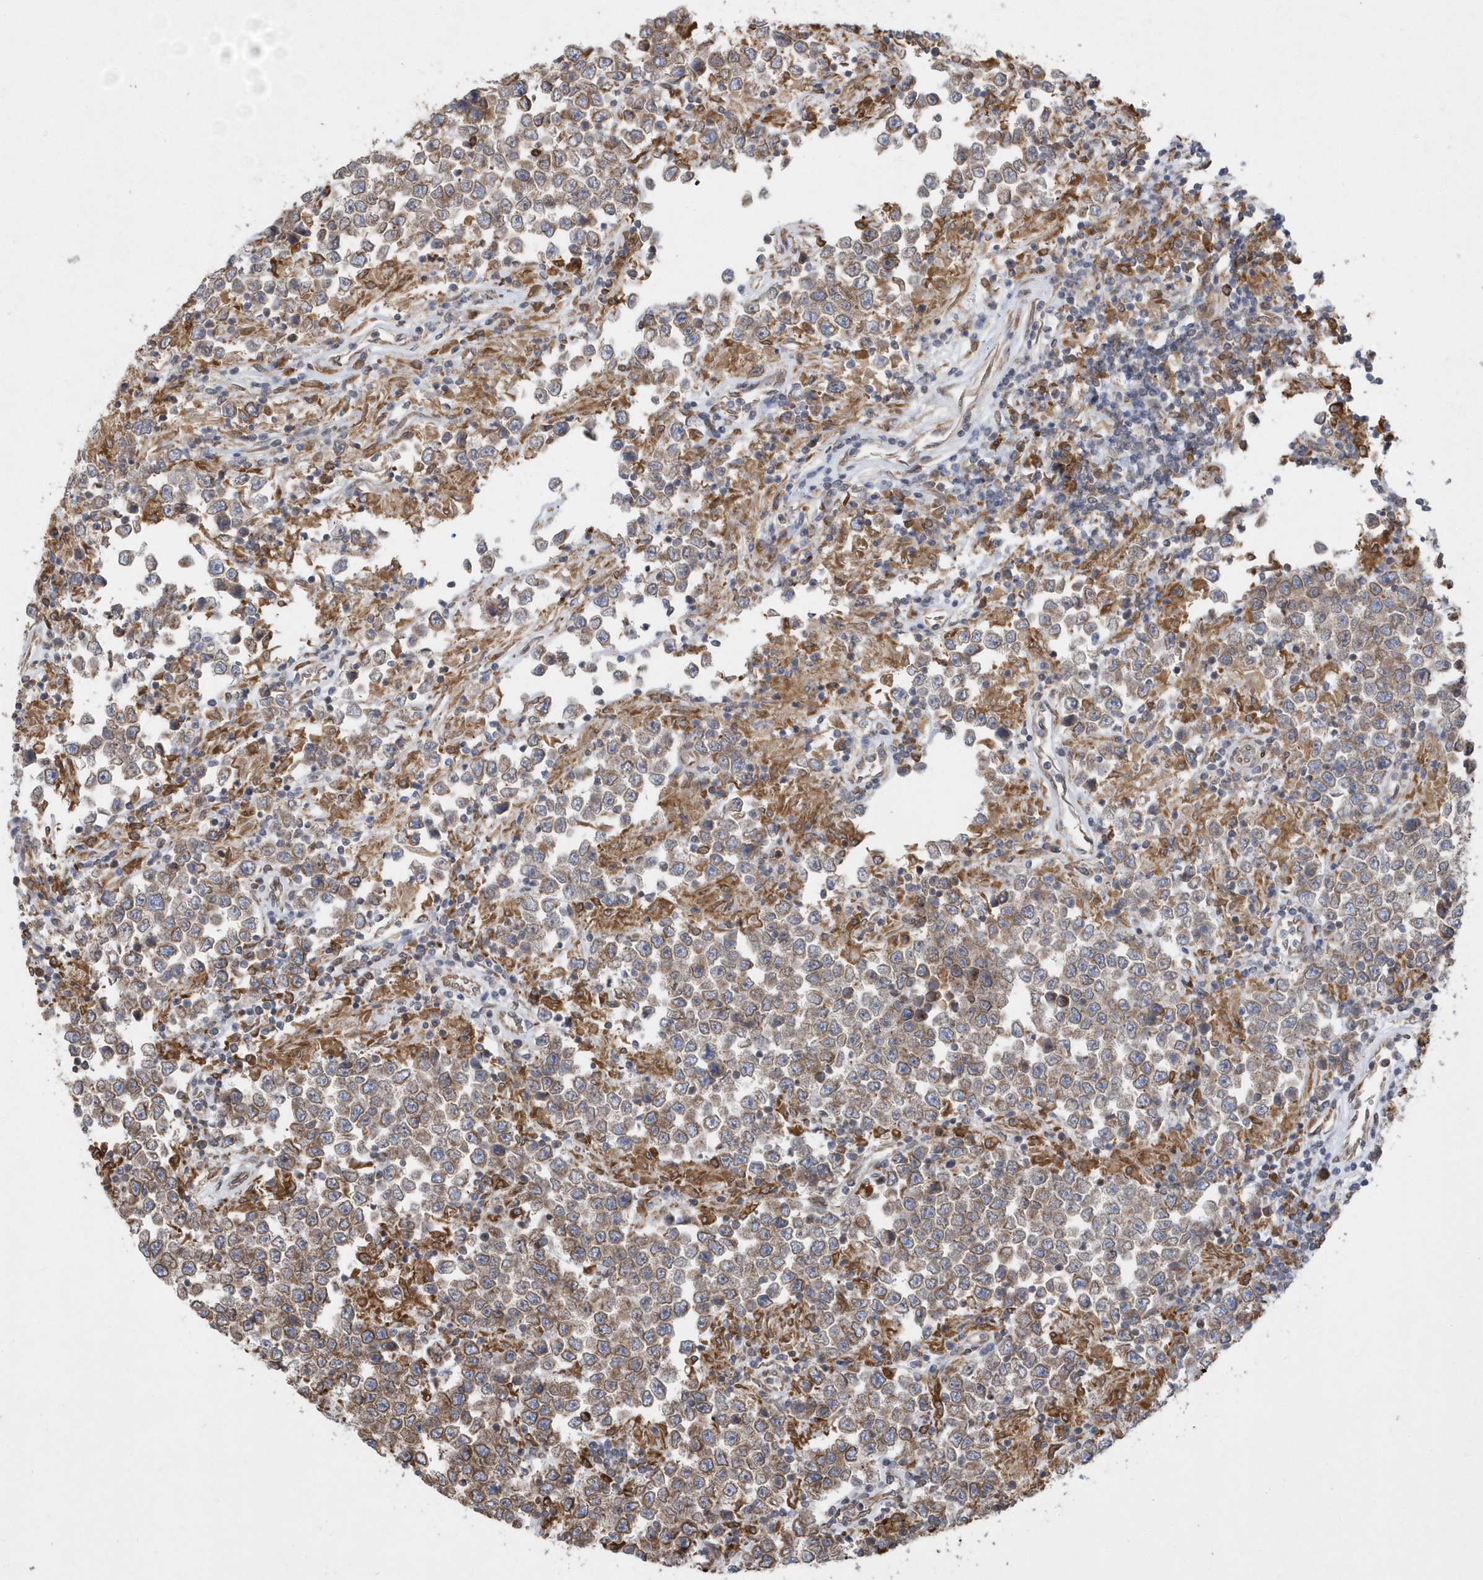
{"staining": {"intensity": "moderate", "quantity": ">75%", "location": "cytoplasmic/membranous"}, "tissue": "testis cancer", "cell_type": "Tumor cells", "image_type": "cancer", "snomed": [{"axis": "morphology", "description": "Normal tissue, NOS"}, {"axis": "morphology", "description": "Urothelial carcinoma, High grade"}, {"axis": "morphology", "description": "Seminoma, NOS"}, {"axis": "morphology", "description": "Carcinoma, Embryonal, NOS"}, {"axis": "topography", "description": "Urinary bladder"}, {"axis": "topography", "description": "Testis"}], "caption": "Immunohistochemical staining of human testis cancer (embryonal carcinoma) reveals medium levels of moderate cytoplasmic/membranous staining in approximately >75% of tumor cells.", "gene": "VAMP7", "patient": {"sex": "male", "age": 41}}